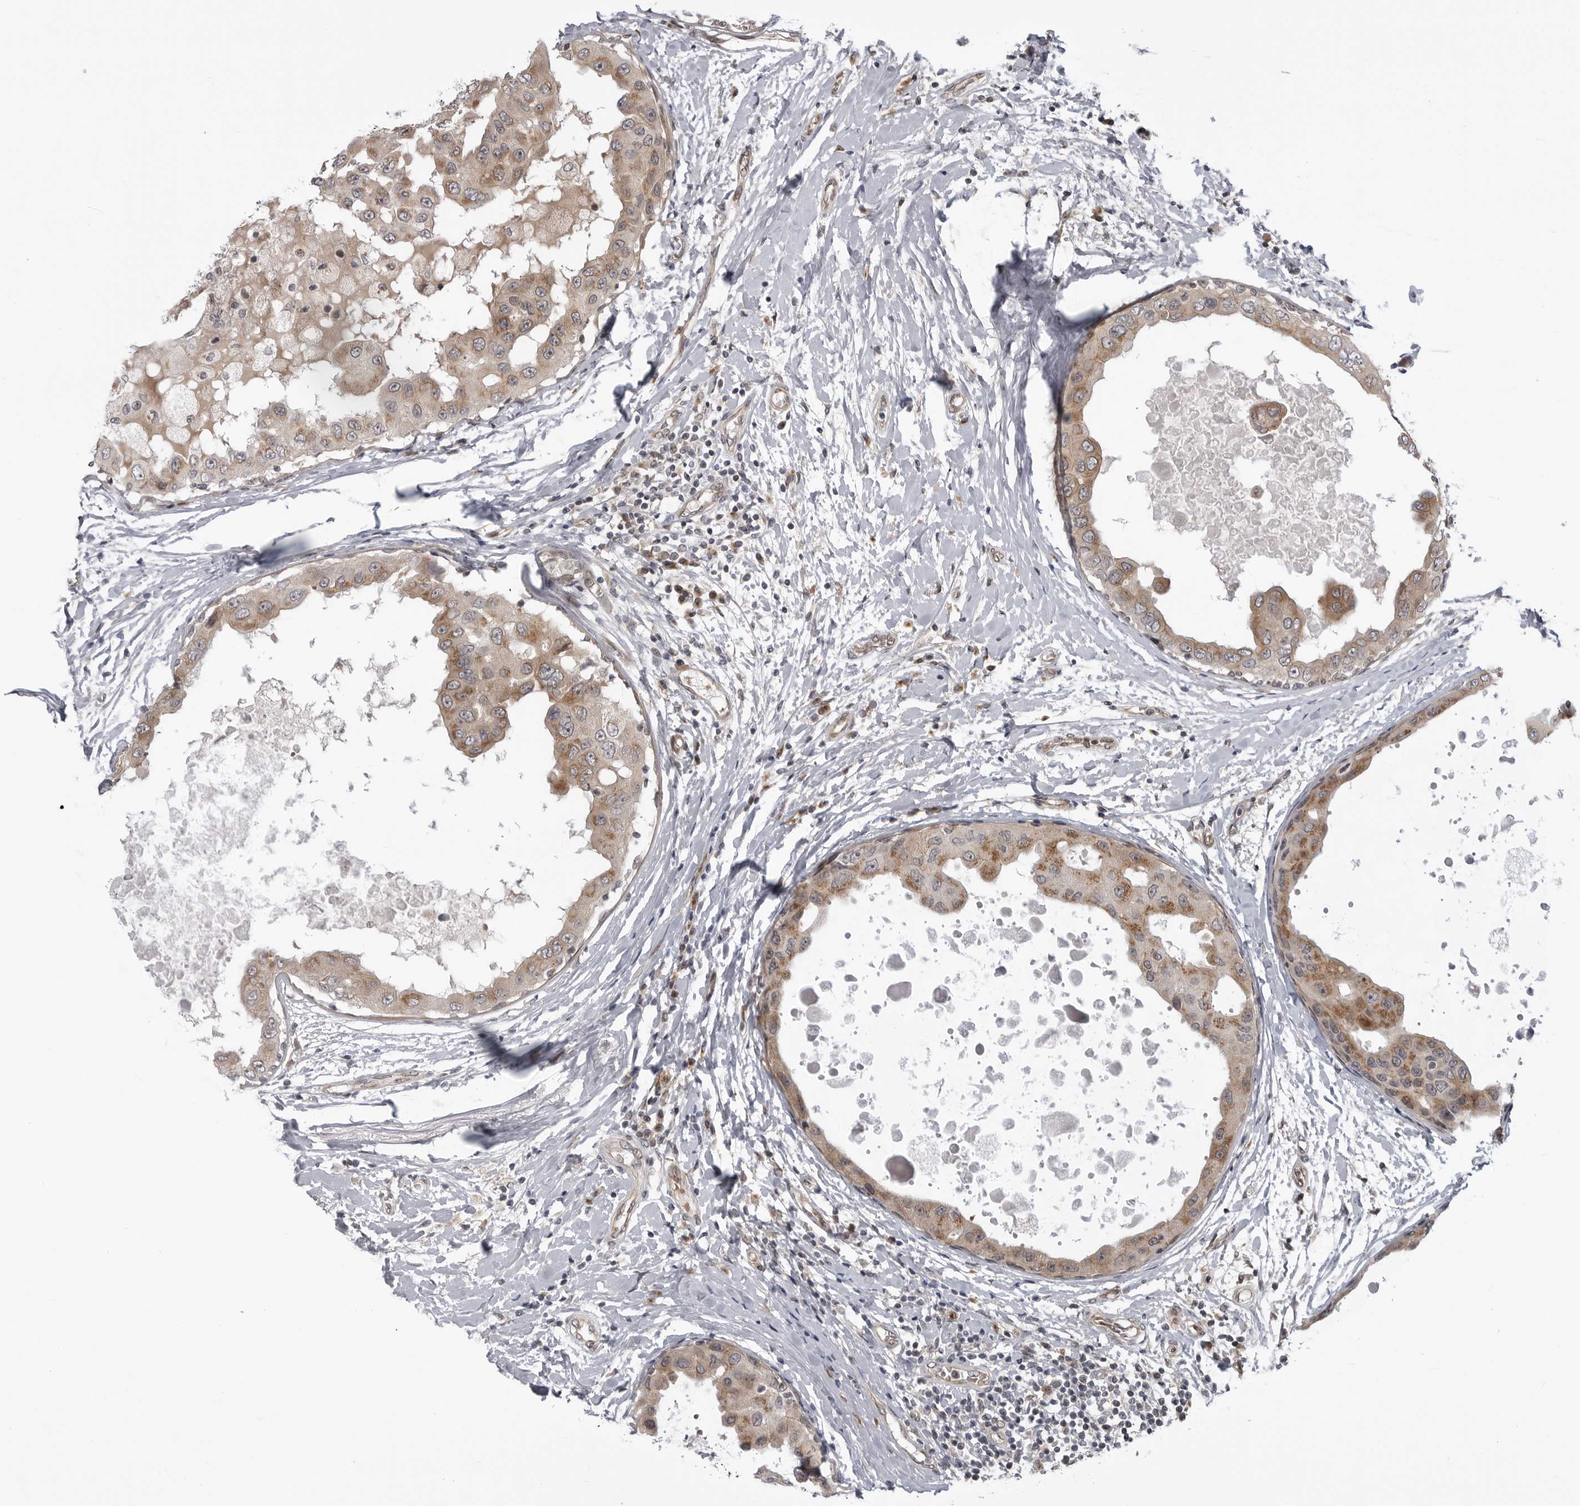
{"staining": {"intensity": "moderate", "quantity": ">75%", "location": "cytoplasmic/membranous"}, "tissue": "breast cancer", "cell_type": "Tumor cells", "image_type": "cancer", "snomed": [{"axis": "morphology", "description": "Duct carcinoma"}, {"axis": "topography", "description": "Breast"}], "caption": "Protein analysis of breast cancer tissue reveals moderate cytoplasmic/membranous staining in approximately >75% of tumor cells.", "gene": "LRRC45", "patient": {"sex": "female", "age": 27}}